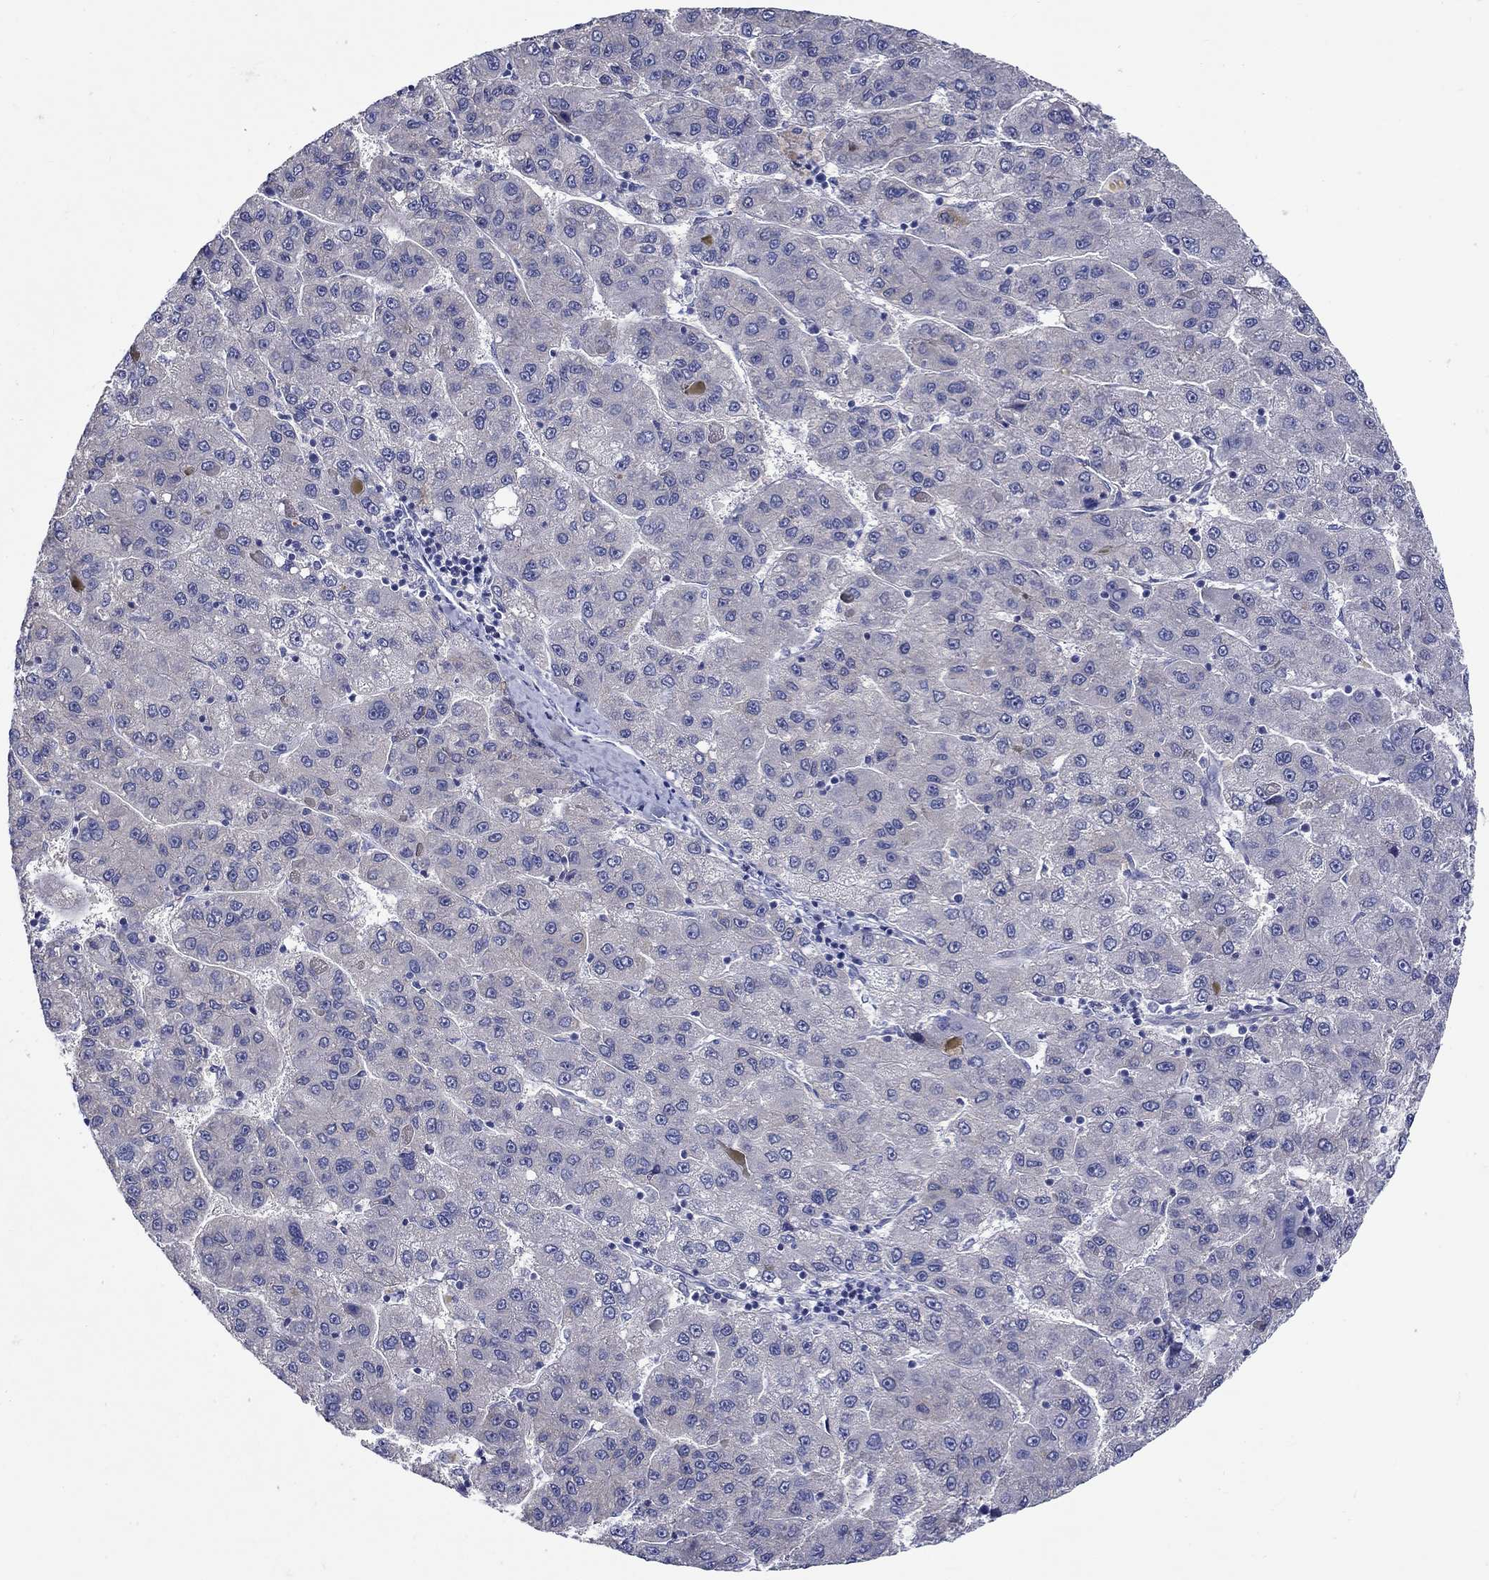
{"staining": {"intensity": "weak", "quantity": "<25%", "location": "cytoplasmic/membranous"}, "tissue": "liver cancer", "cell_type": "Tumor cells", "image_type": "cancer", "snomed": [{"axis": "morphology", "description": "Carcinoma, Hepatocellular, NOS"}, {"axis": "topography", "description": "Liver"}], "caption": "A high-resolution histopathology image shows IHC staining of liver cancer, which shows no significant positivity in tumor cells.", "gene": "SLC30A3", "patient": {"sex": "female", "age": 82}}